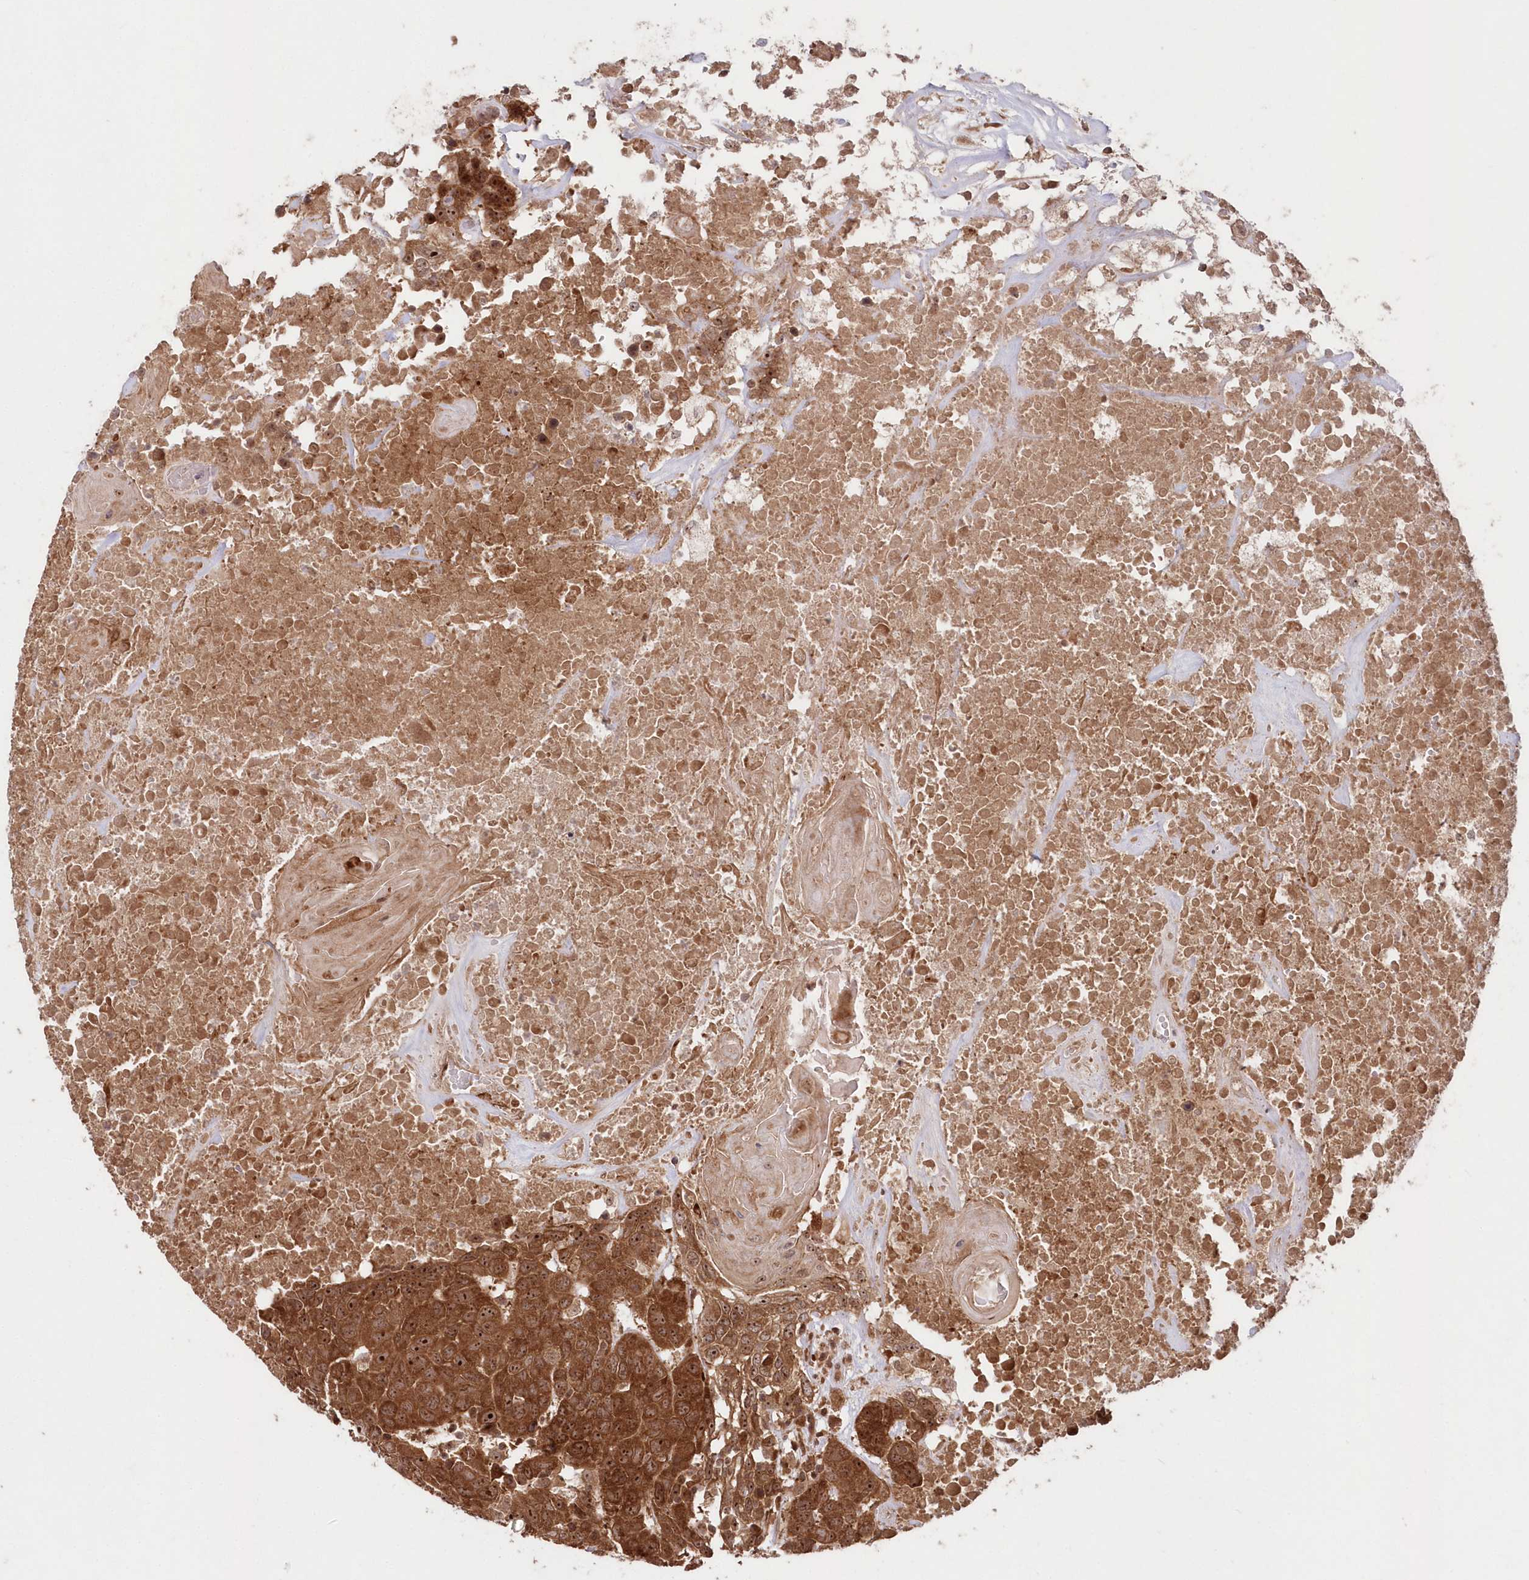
{"staining": {"intensity": "strong", "quantity": ">75%", "location": "cytoplasmic/membranous,nuclear"}, "tissue": "head and neck cancer", "cell_type": "Tumor cells", "image_type": "cancer", "snomed": [{"axis": "morphology", "description": "Squamous cell carcinoma, NOS"}, {"axis": "topography", "description": "Head-Neck"}], "caption": "Head and neck cancer (squamous cell carcinoma) tissue demonstrates strong cytoplasmic/membranous and nuclear positivity in about >75% of tumor cells, visualized by immunohistochemistry.", "gene": "SERINC1", "patient": {"sex": "male", "age": 66}}